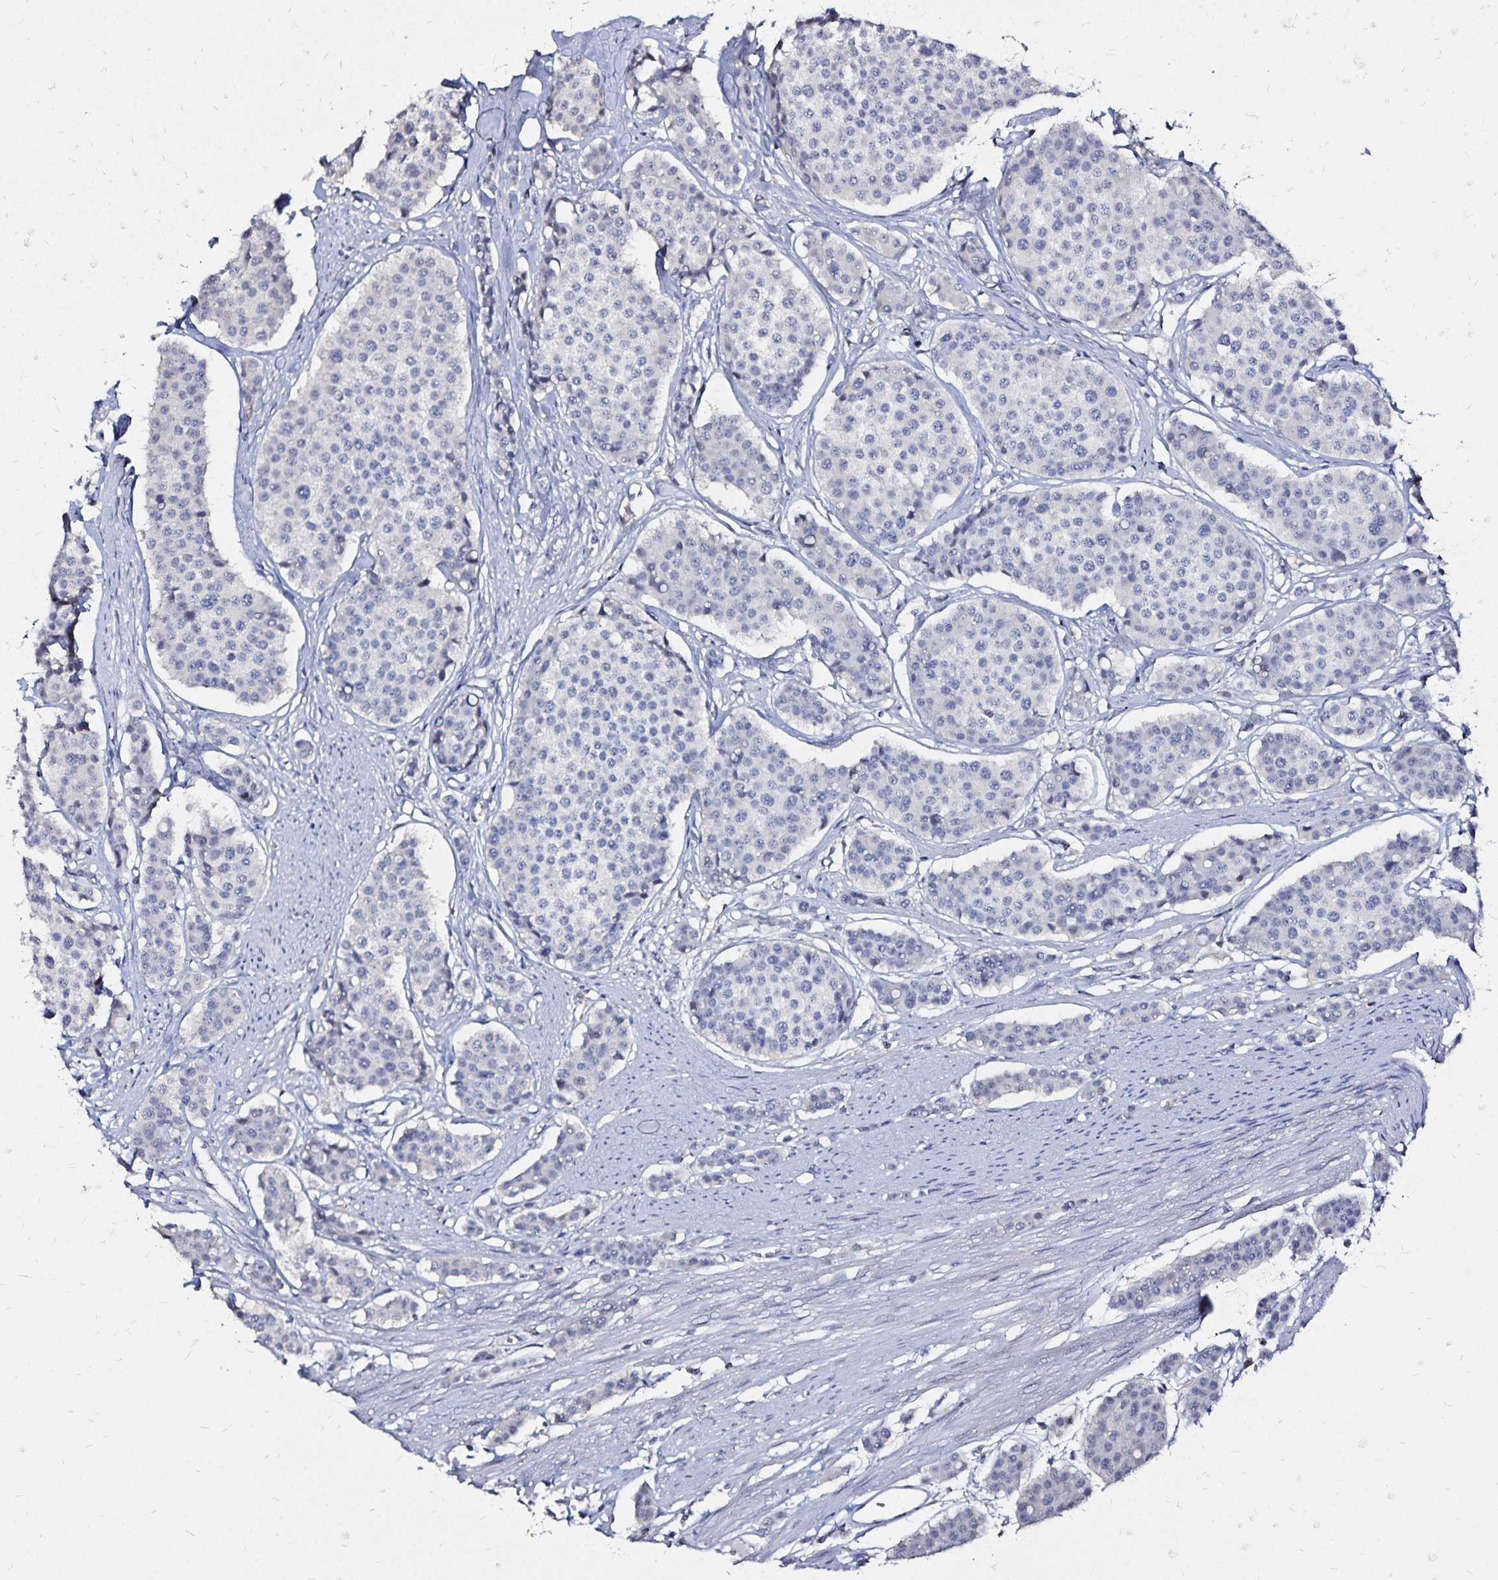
{"staining": {"intensity": "negative", "quantity": "none", "location": "none"}, "tissue": "carcinoid", "cell_type": "Tumor cells", "image_type": "cancer", "snomed": [{"axis": "morphology", "description": "Carcinoid, malignant, NOS"}, {"axis": "topography", "description": "Small intestine"}], "caption": "High power microscopy photomicrograph of an immunohistochemistry image of carcinoid, revealing no significant expression in tumor cells.", "gene": "SLC5A1", "patient": {"sex": "male", "age": 60}}